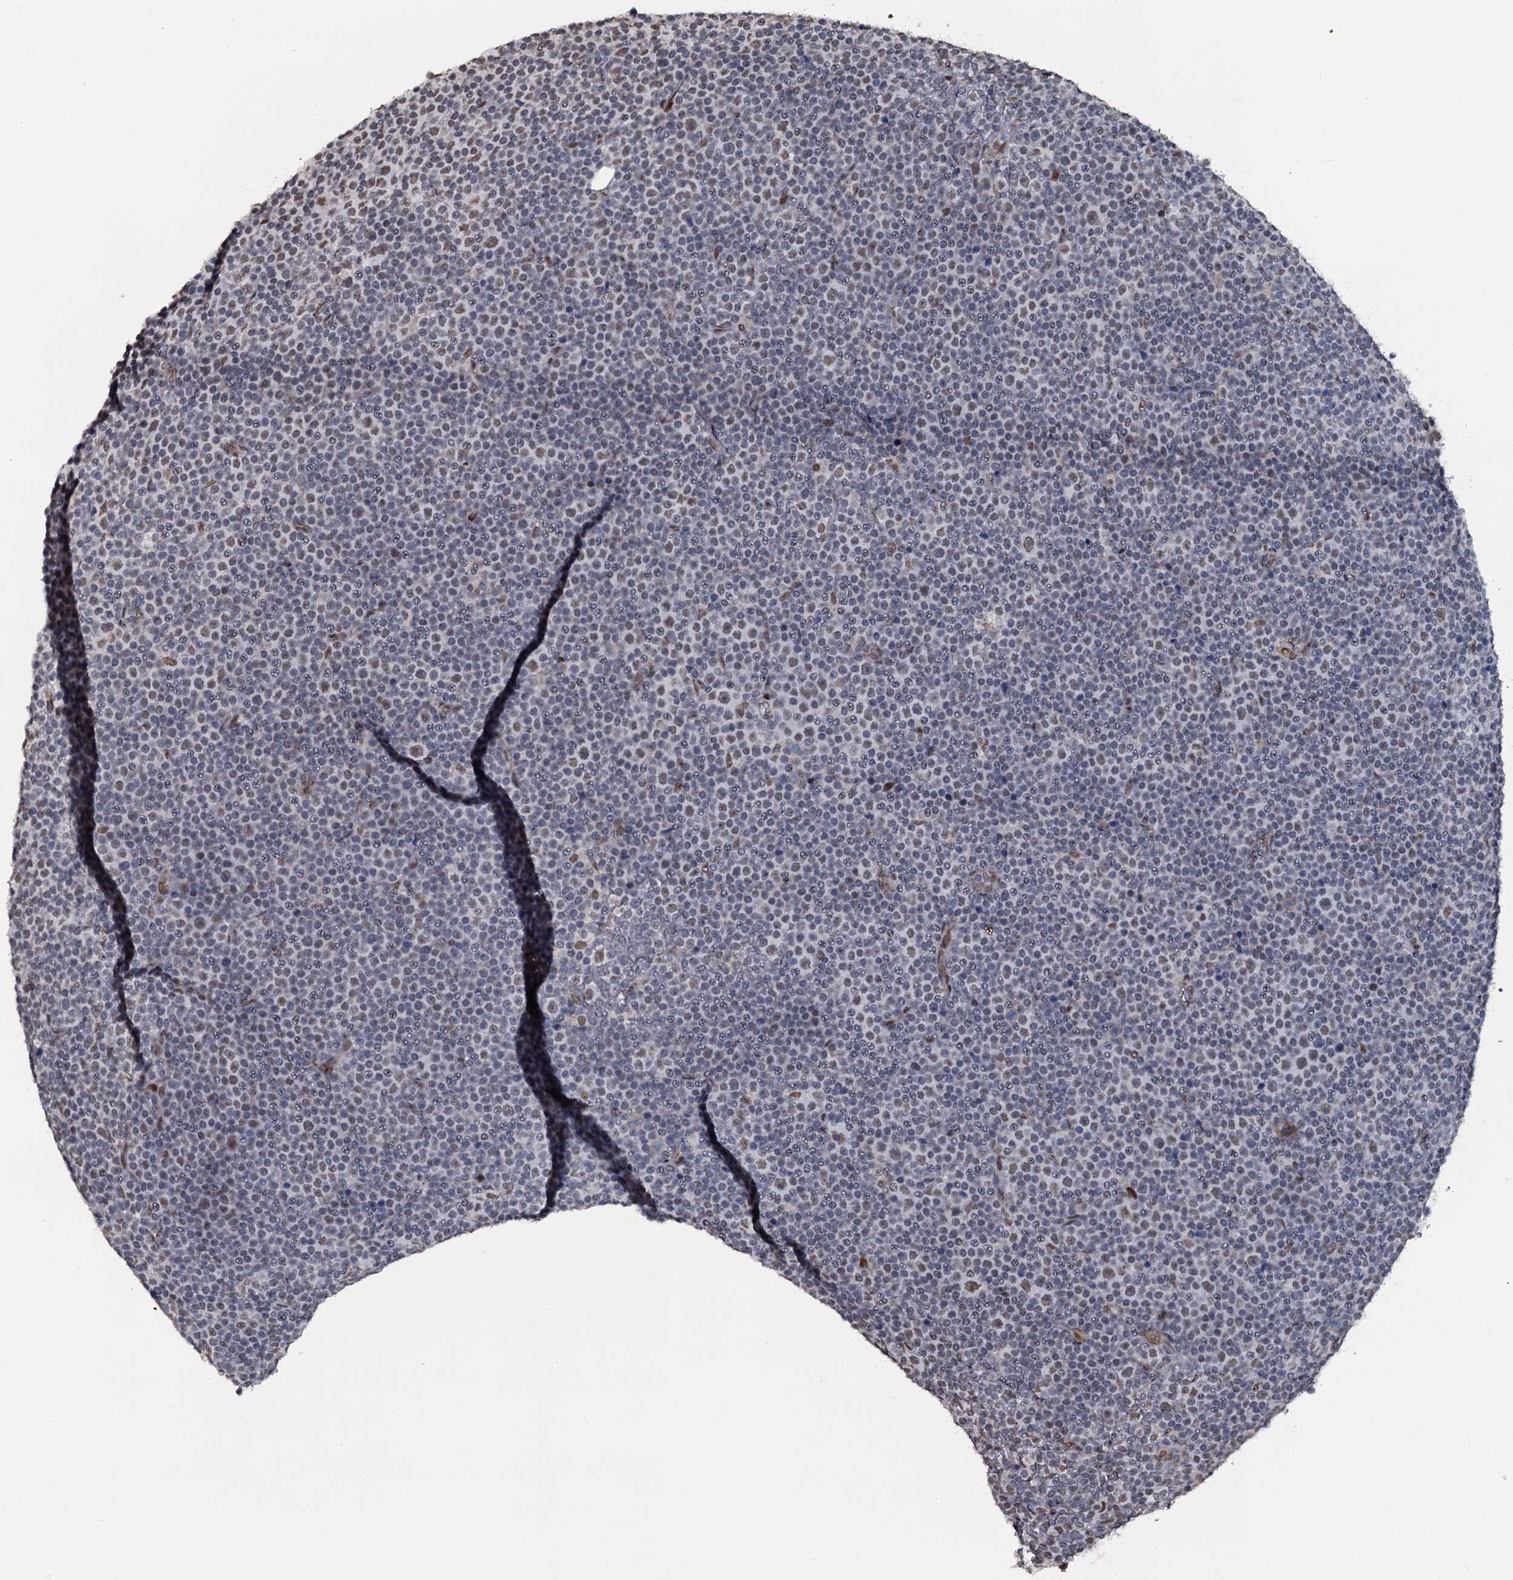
{"staining": {"intensity": "moderate", "quantity": "<25%", "location": "nuclear"}, "tissue": "lymphoma", "cell_type": "Tumor cells", "image_type": "cancer", "snomed": [{"axis": "morphology", "description": "Malignant lymphoma, non-Hodgkin's type, Low grade"}, {"axis": "topography", "description": "Lymph node"}], "caption": "Moderate nuclear protein expression is seen in approximately <25% of tumor cells in lymphoma.", "gene": "SH2D4B", "patient": {"sex": "female", "age": 67}}